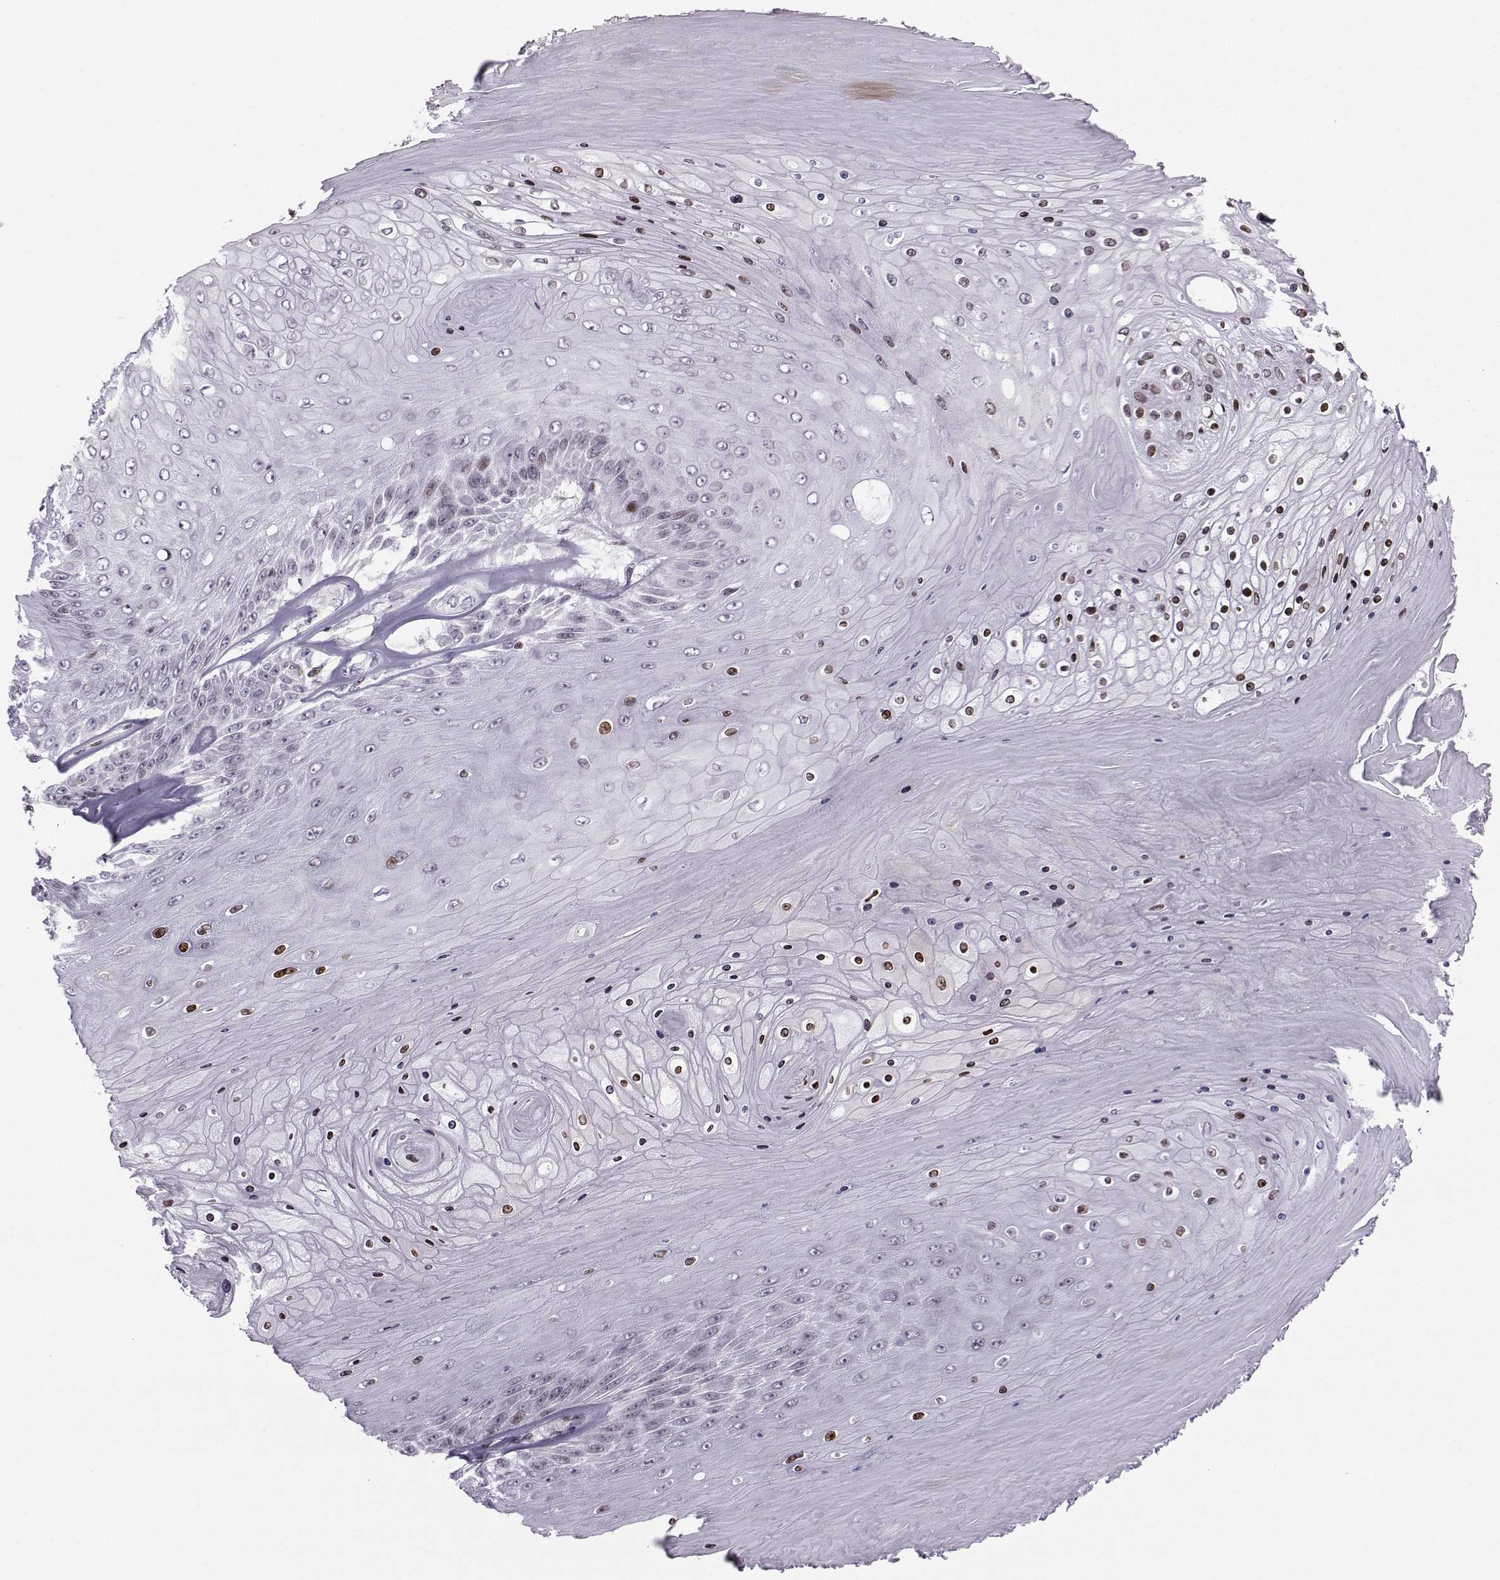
{"staining": {"intensity": "strong", "quantity": "25%-75%", "location": "nuclear"}, "tissue": "skin cancer", "cell_type": "Tumor cells", "image_type": "cancer", "snomed": [{"axis": "morphology", "description": "Squamous cell carcinoma, NOS"}, {"axis": "topography", "description": "Skin"}], "caption": "Immunohistochemical staining of human skin cancer (squamous cell carcinoma) shows high levels of strong nuclear staining in about 25%-75% of tumor cells. (Brightfield microscopy of DAB IHC at high magnification).", "gene": "ZNF19", "patient": {"sex": "male", "age": 62}}